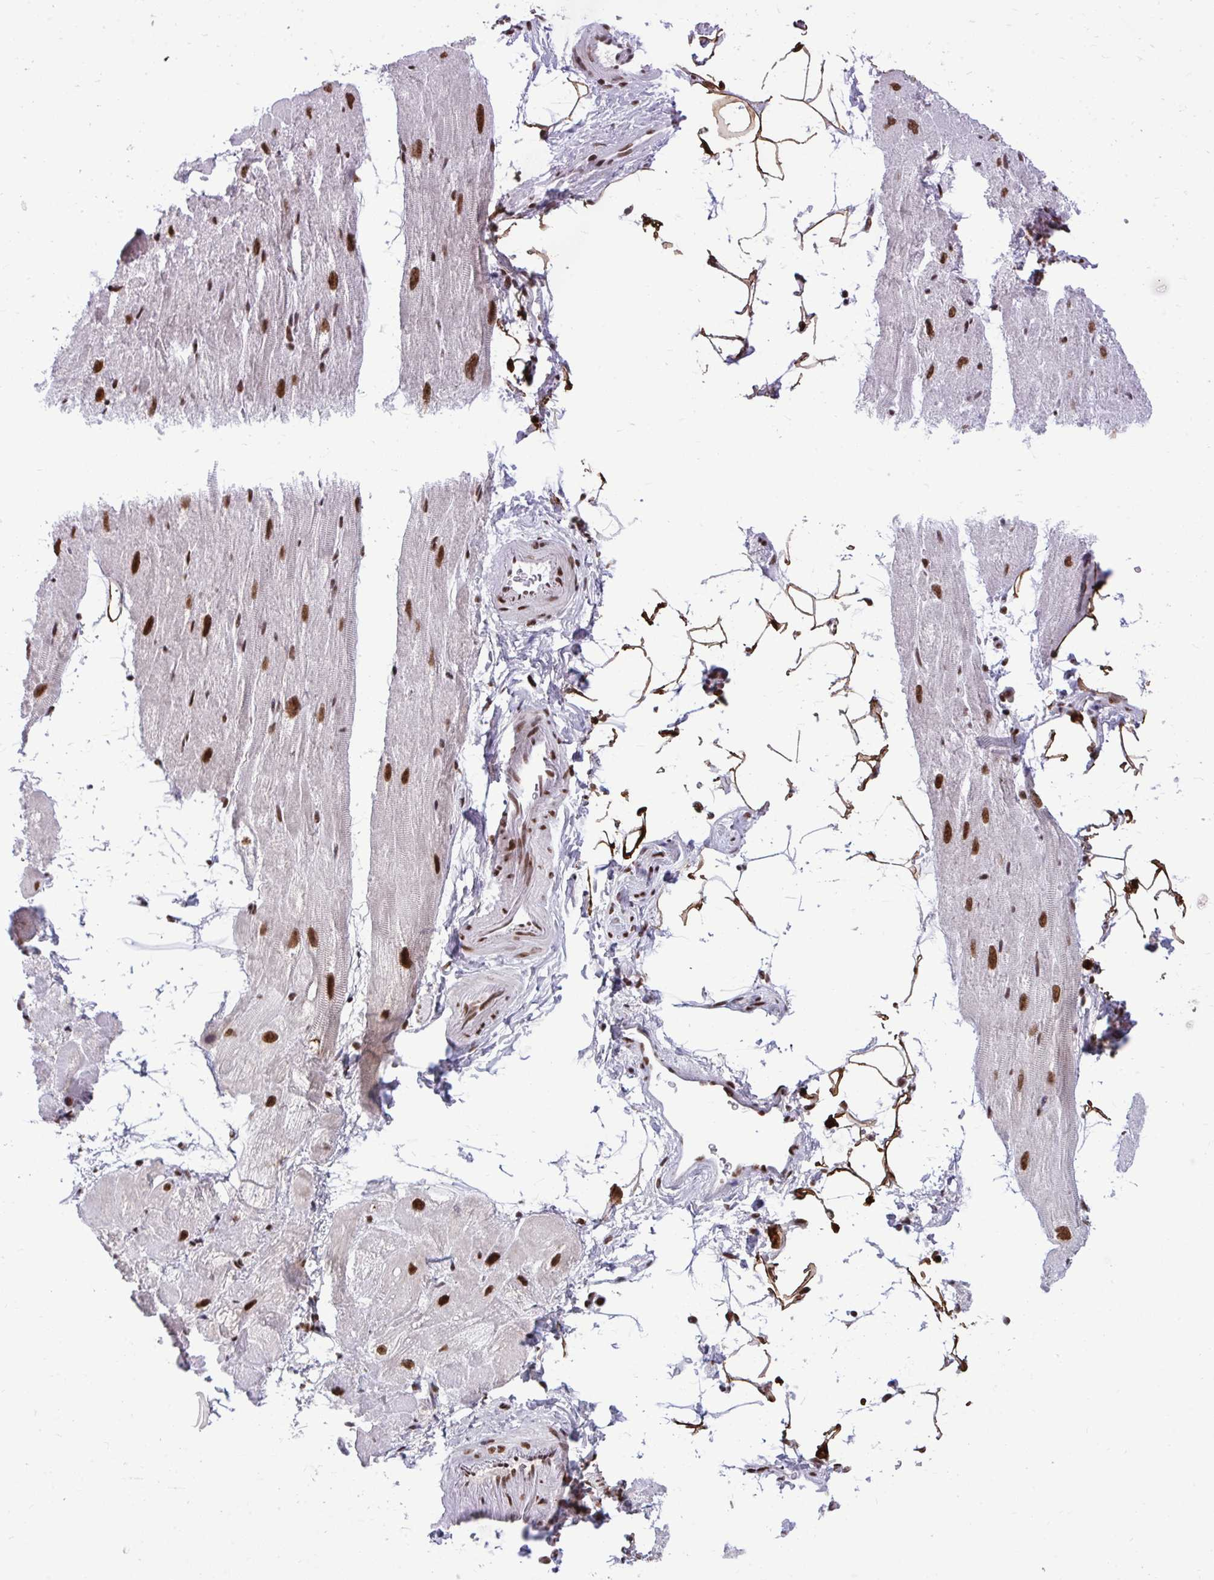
{"staining": {"intensity": "strong", "quantity": "25%-75%", "location": "nuclear"}, "tissue": "heart muscle", "cell_type": "Cardiomyocytes", "image_type": "normal", "snomed": [{"axis": "morphology", "description": "Normal tissue, NOS"}, {"axis": "topography", "description": "Heart"}], "caption": "A histopathology image of human heart muscle stained for a protein reveals strong nuclear brown staining in cardiomyocytes. Using DAB (brown) and hematoxylin (blue) stains, captured at high magnification using brightfield microscopy.", "gene": "CDYL", "patient": {"sex": "male", "age": 62}}